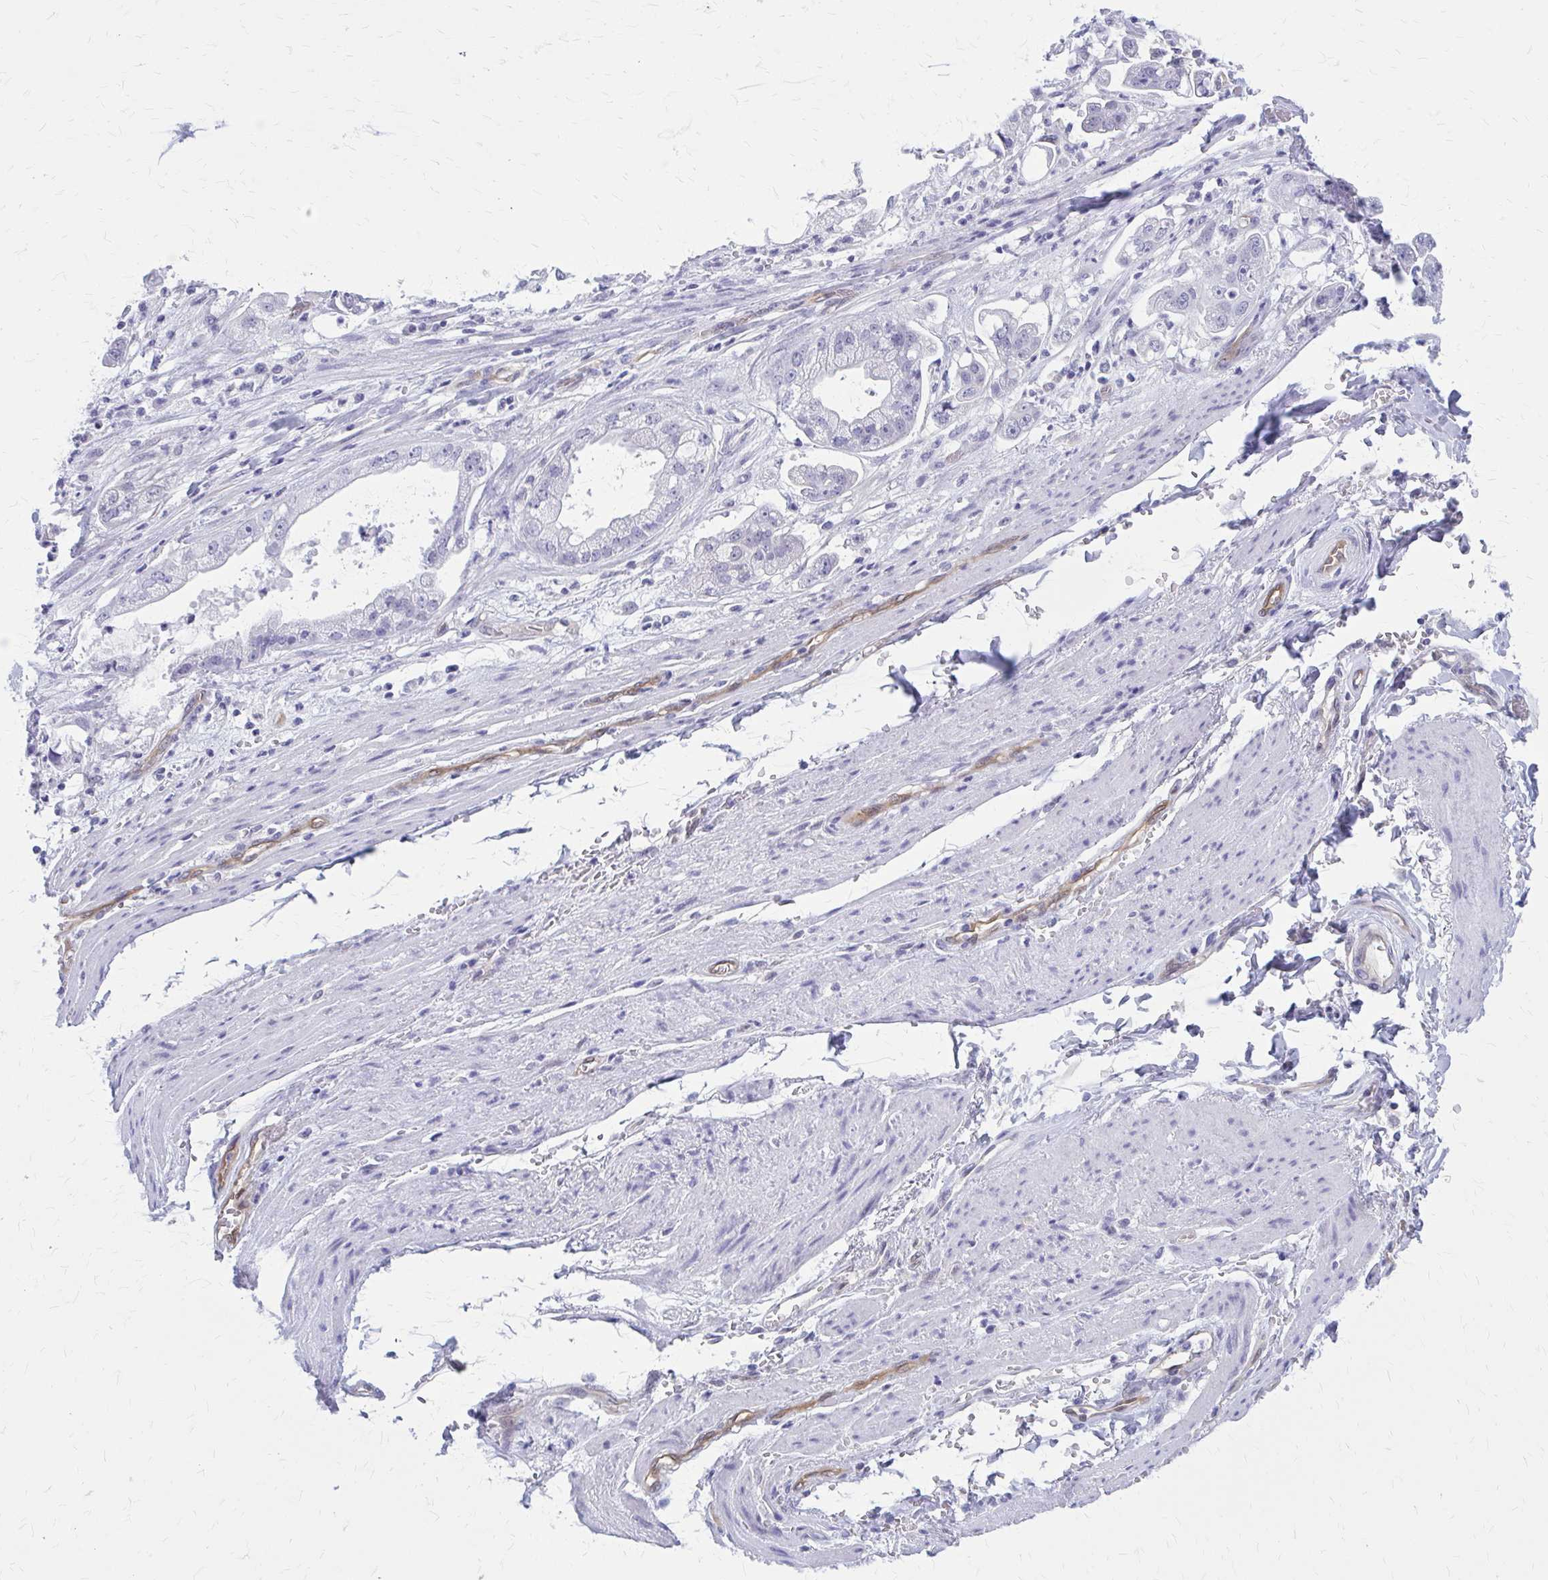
{"staining": {"intensity": "negative", "quantity": "none", "location": "none"}, "tissue": "stomach cancer", "cell_type": "Tumor cells", "image_type": "cancer", "snomed": [{"axis": "morphology", "description": "Adenocarcinoma, NOS"}, {"axis": "topography", "description": "Stomach"}], "caption": "Stomach cancer was stained to show a protein in brown. There is no significant staining in tumor cells.", "gene": "CLIC2", "patient": {"sex": "male", "age": 62}}